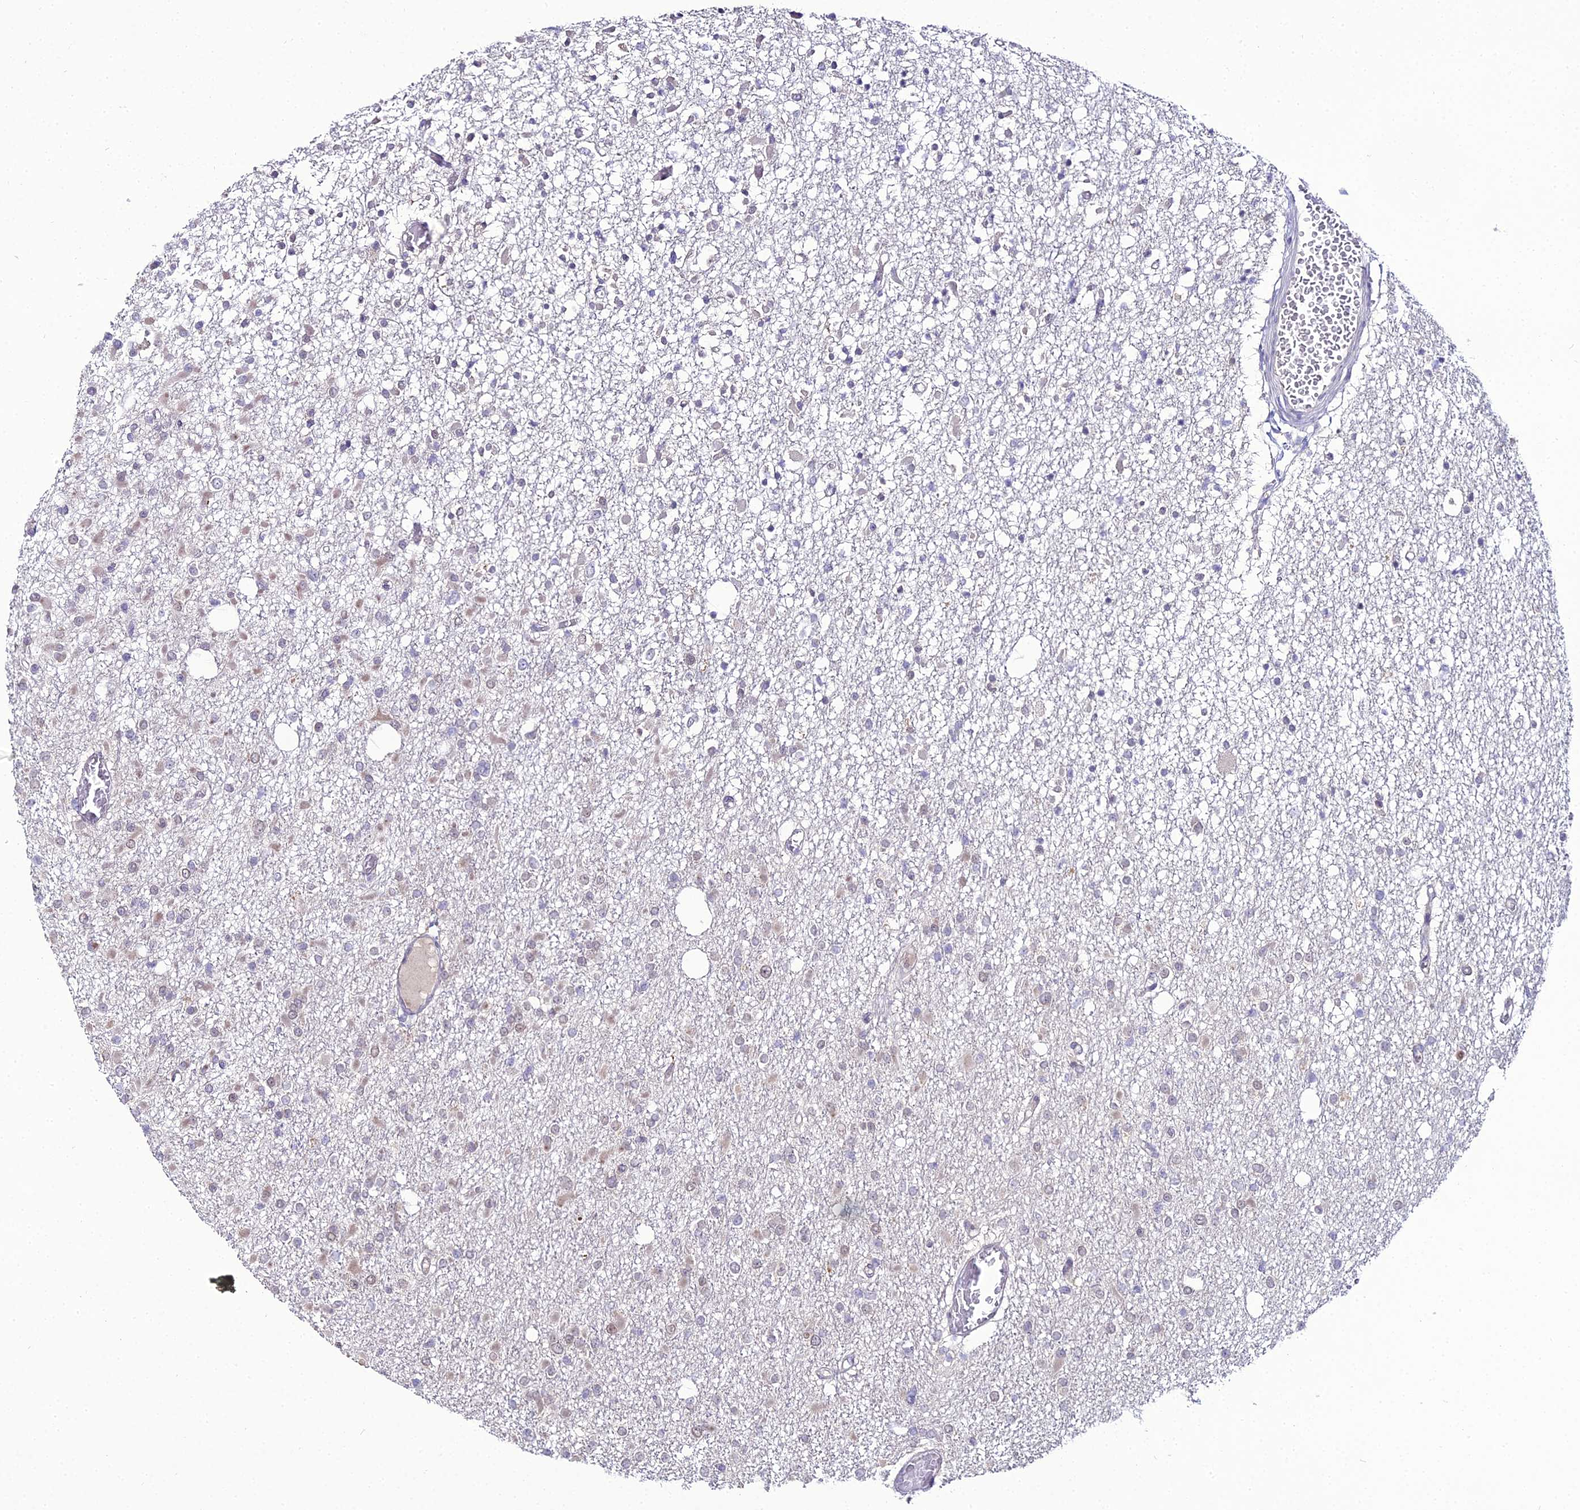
{"staining": {"intensity": "negative", "quantity": "none", "location": "none"}, "tissue": "glioma", "cell_type": "Tumor cells", "image_type": "cancer", "snomed": [{"axis": "morphology", "description": "Glioma, malignant, Low grade"}, {"axis": "topography", "description": "Brain"}], "caption": "The immunohistochemistry (IHC) micrograph has no significant positivity in tumor cells of glioma tissue.", "gene": "TROAP", "patient": {"sex": "female", "age": 22}}